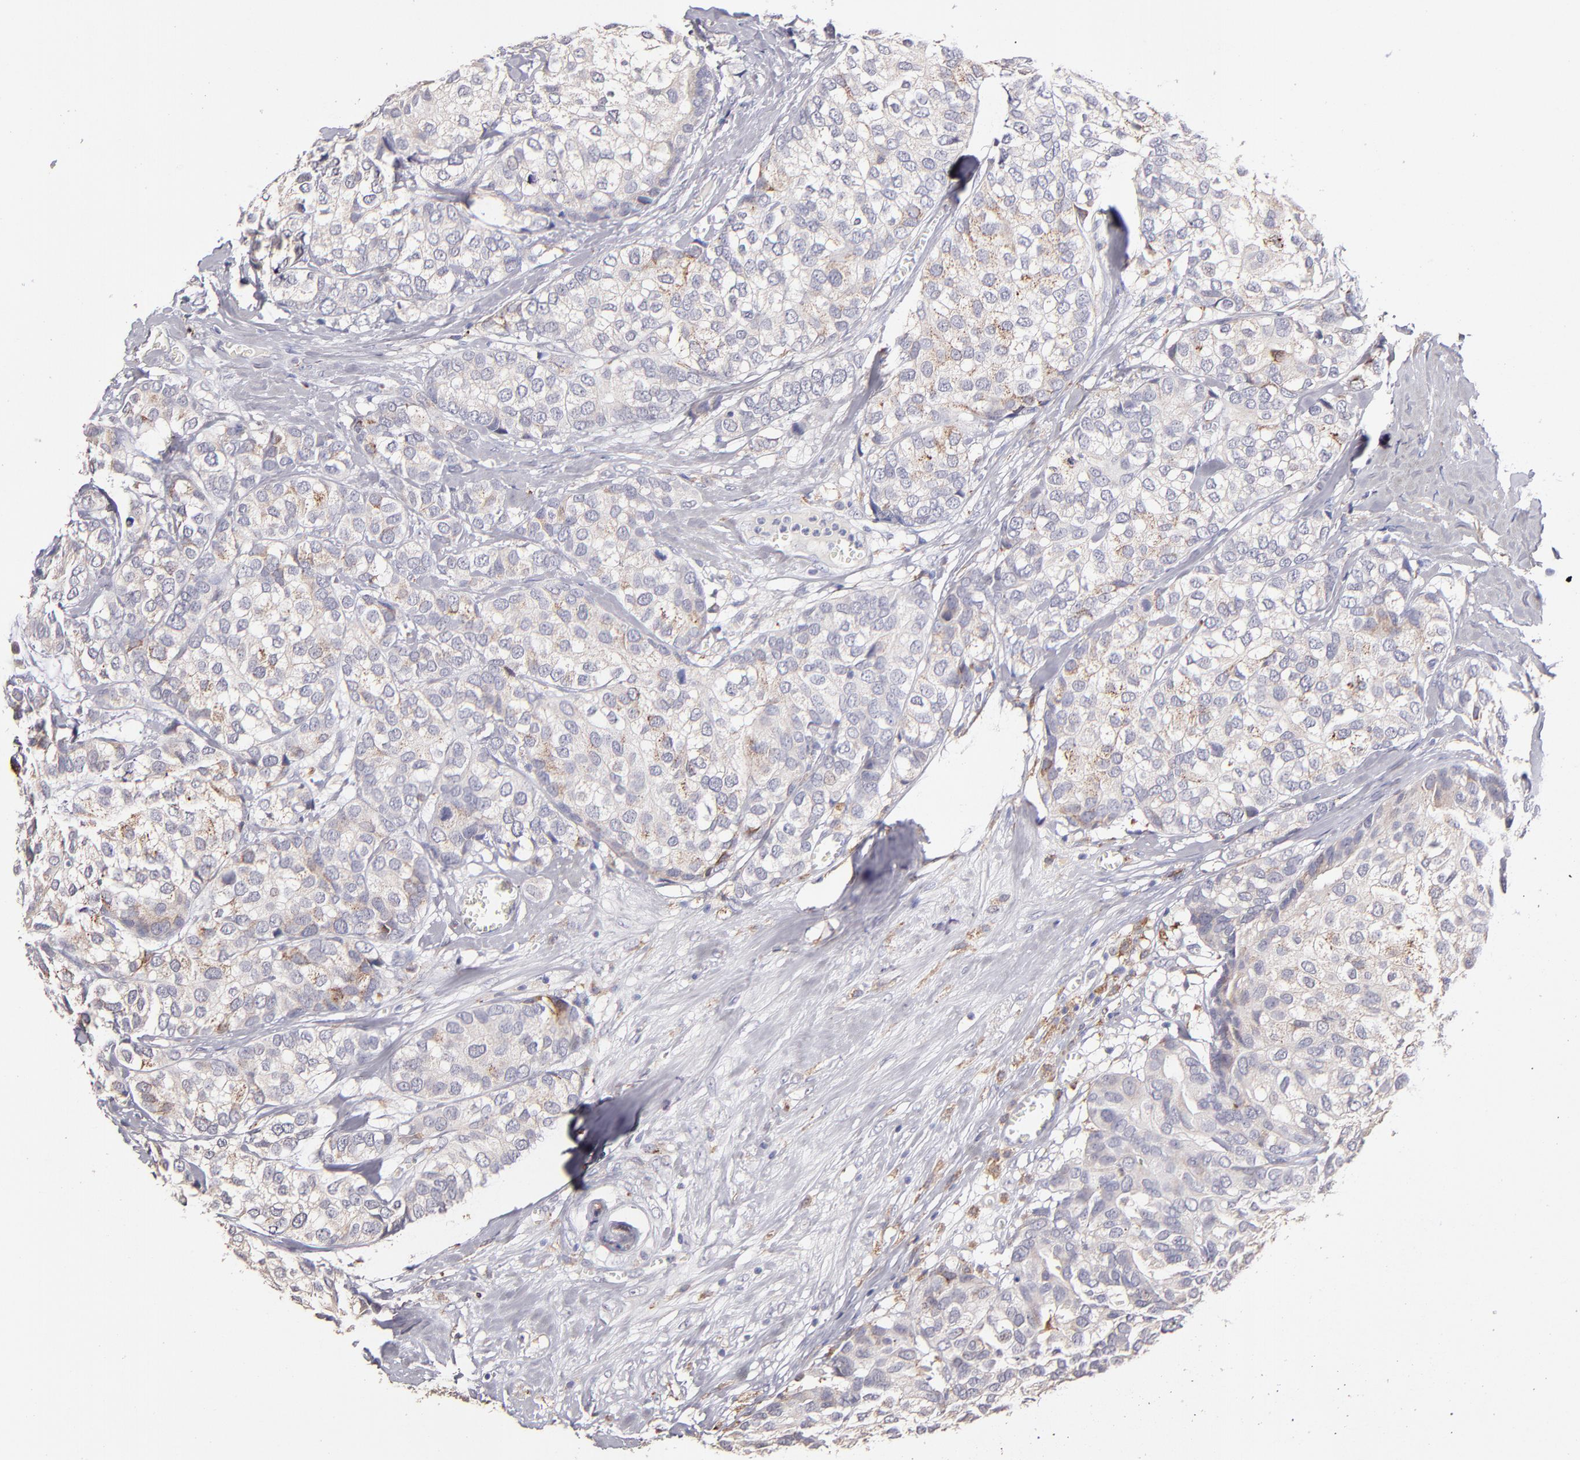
{"staining": {"intensity": "weak", "quantity": "25%-75%", "location": "cytoplasmic/membranous"}, "tissue": "breast cancer", "cell_type": "Tumor cells", "image_type": "cancer", "snomed": [{"axis": "morphology", "description": "Duct carcinoma"}, {"axis": "topography", "description": "Breast"}], "caption": "Human breast cancer stained for a protein (brown) demonstrates weak cytoplasmic/membranous positive positivity in approximately 25%-75% of tumor cells.", "gene": "GLDC", "patient": {"sex": "female", "age": 68}}